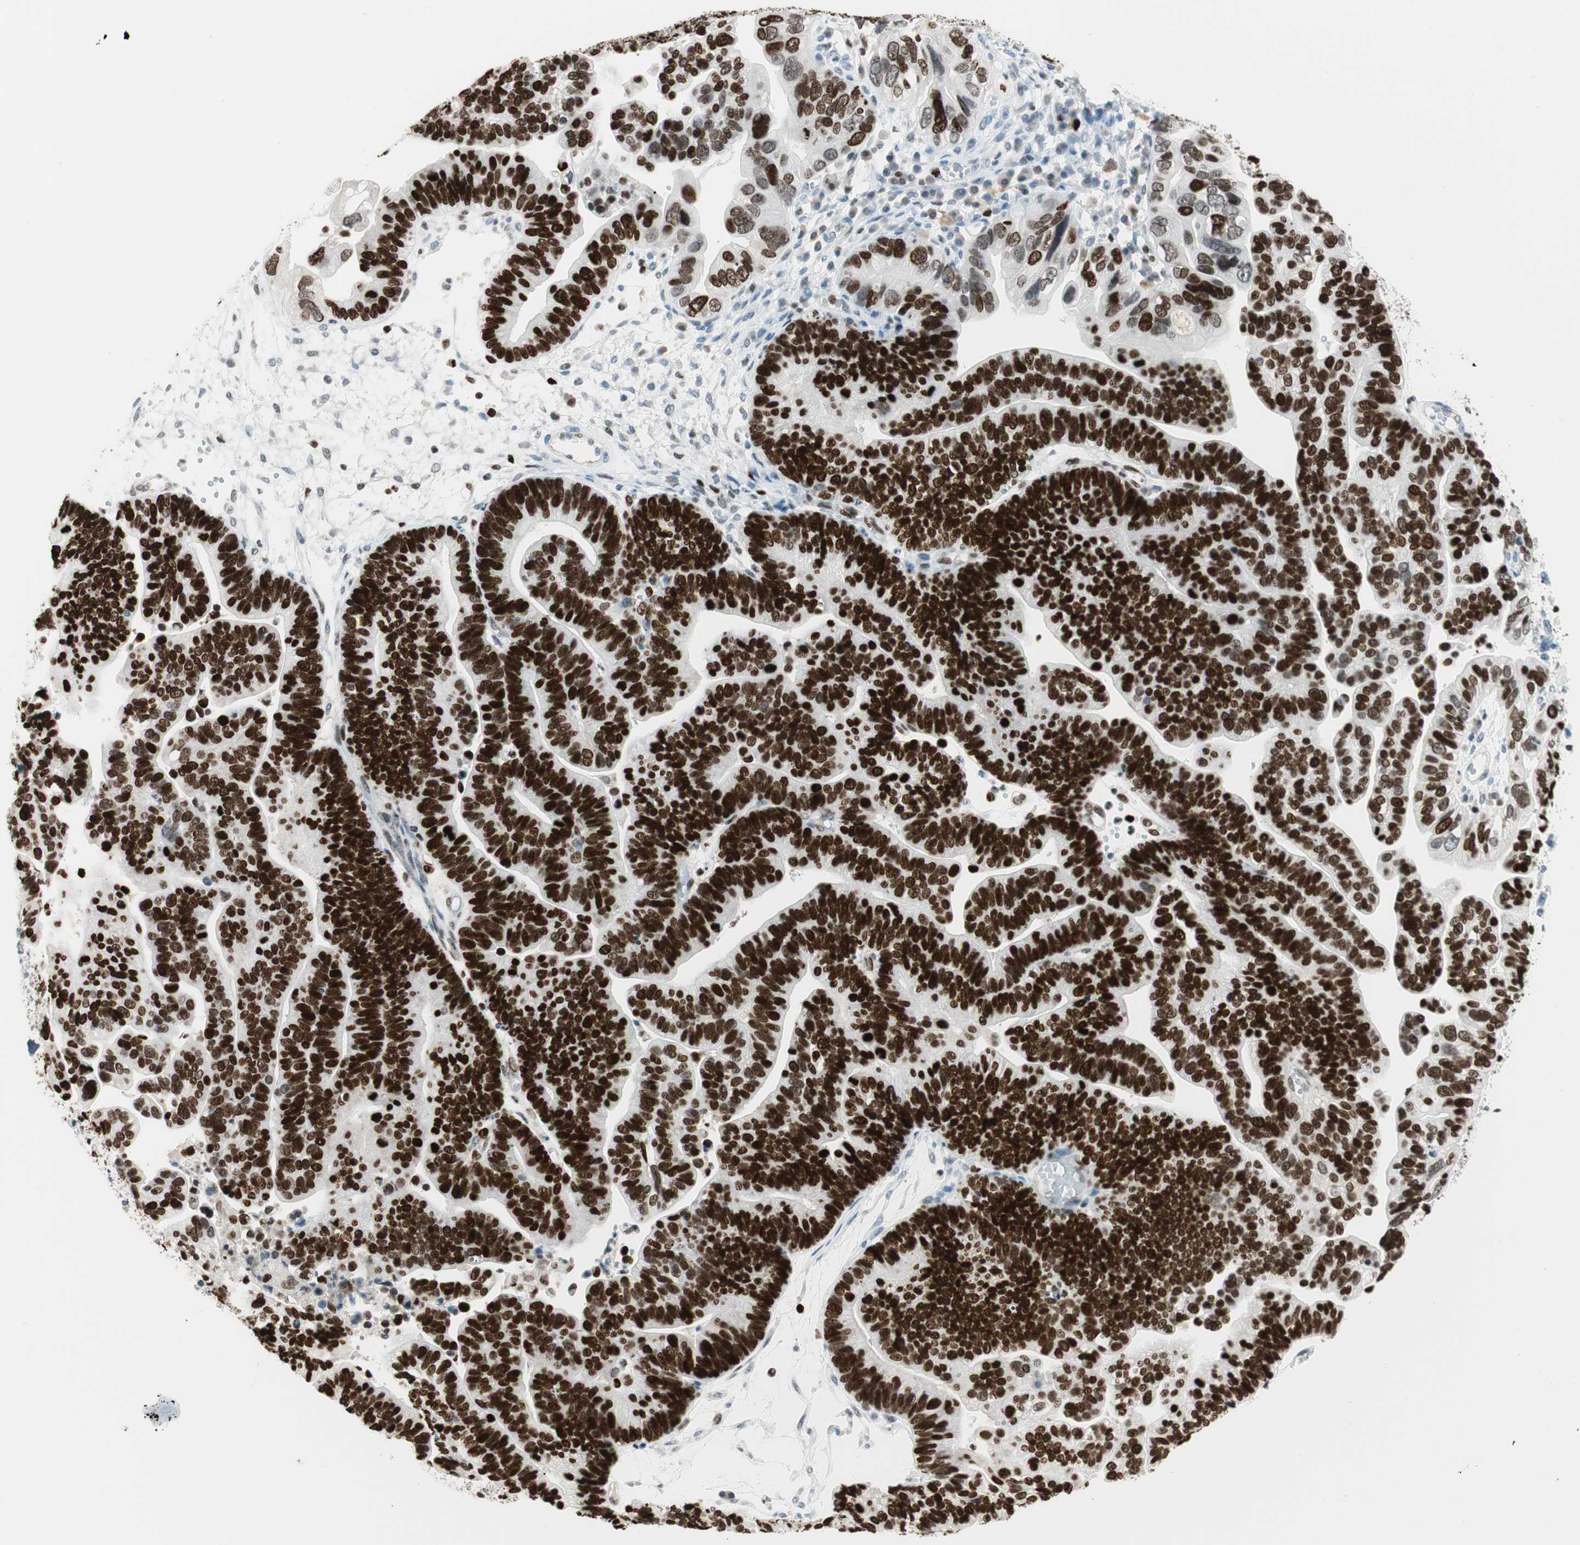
{"staining": {"intensity": "strong", "quantity": ">75%", "location": "nuclear"}, "tissue": "ovarian cancer", "cell_type": "Tumor cells", "image_type": "cancer", "snomed": [{"axis": "morphology", "description": "Cystadenocarcinoma, serous, NOS"}, {"axis": "topography", "description": "Ovary"}], "caption": "DAB immunohistochemical staining of ovarian cancer (serous cystadenocarcinoma) demonstrates strong nuclear protein expression in about >75% of tumor cells.", "gene": "EZH2", "patient": {"sex": "female", "age": 56}}